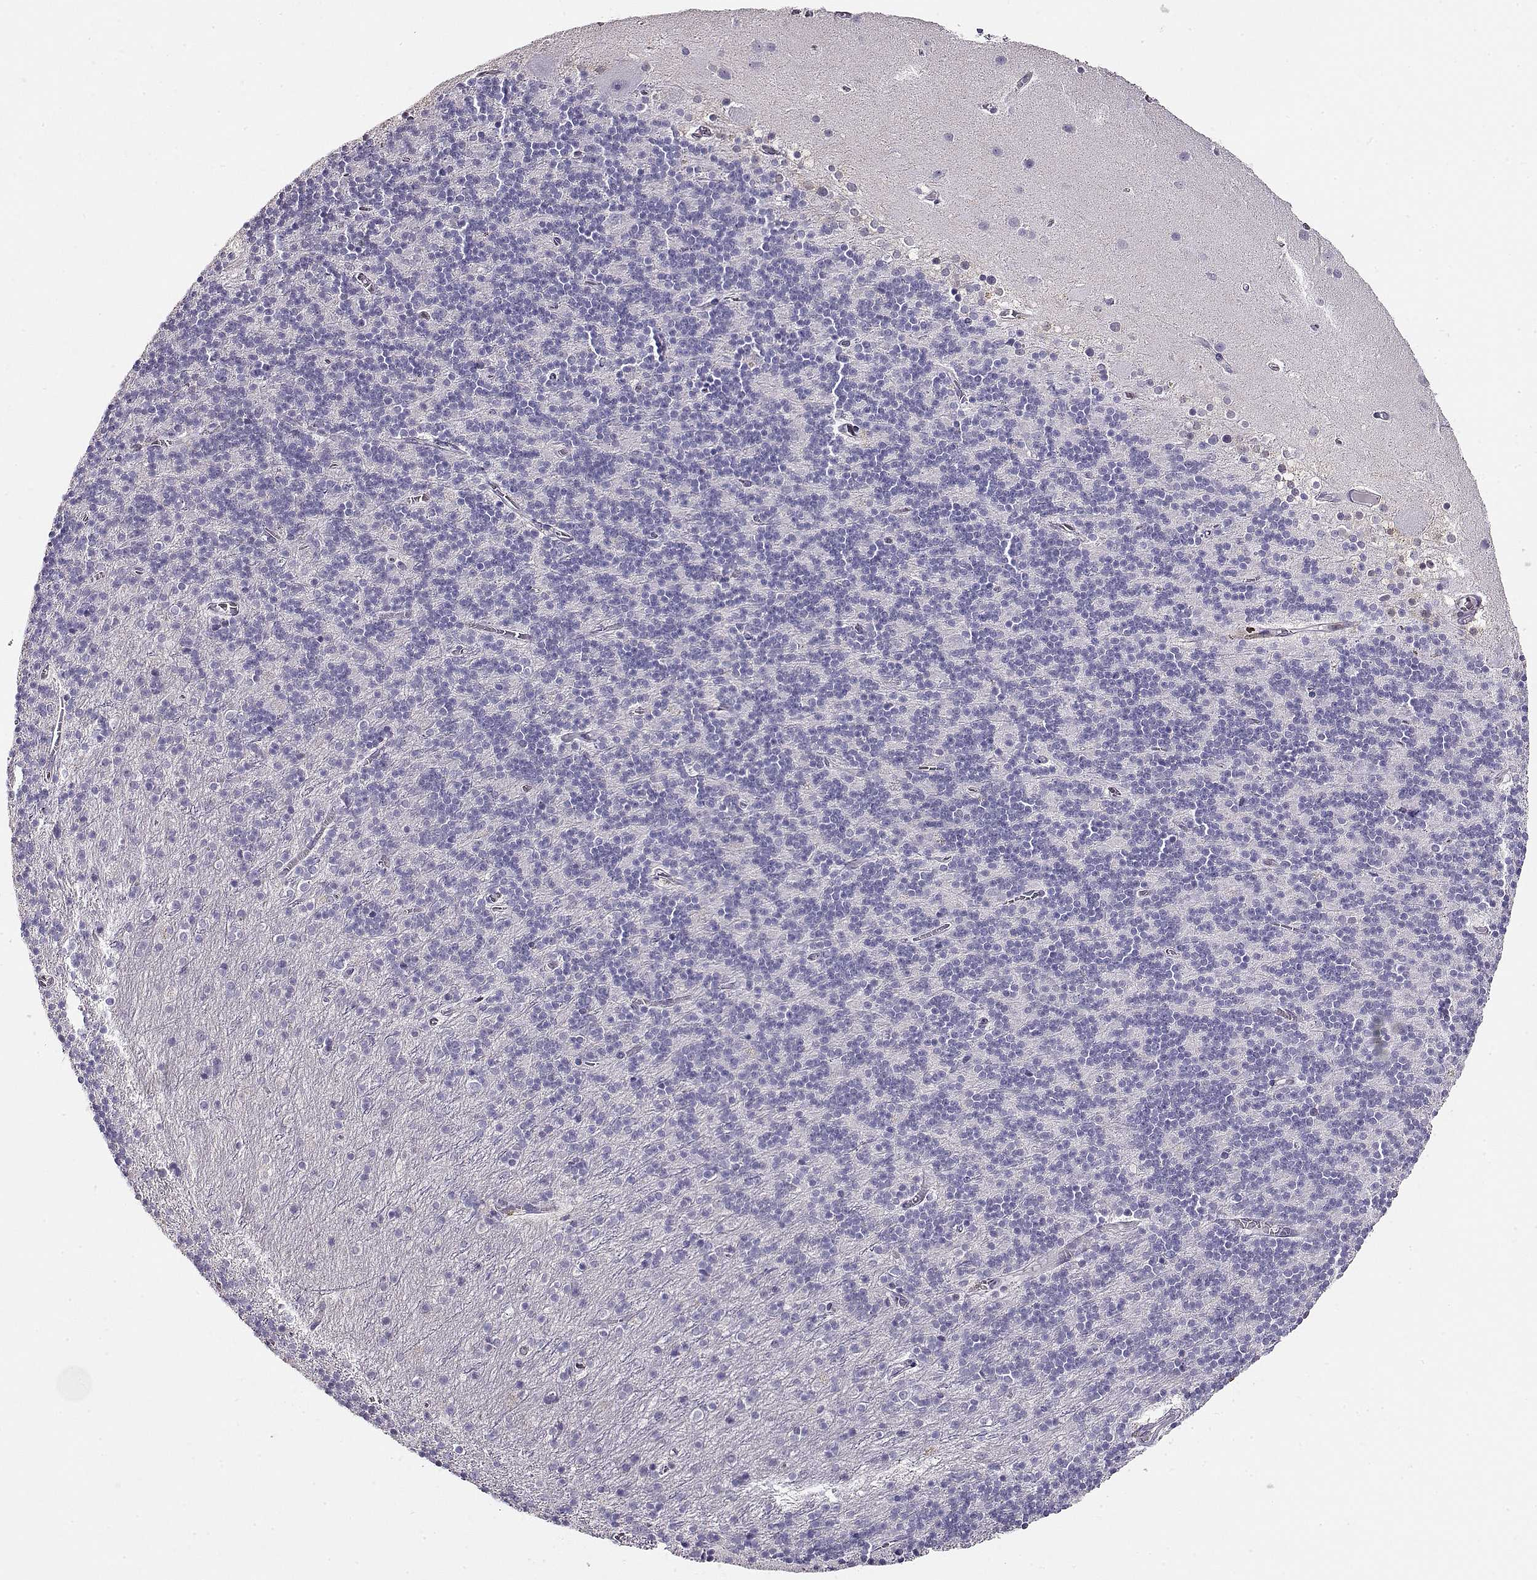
{"staining": {"intensity": "negative", "quantity": "none", "location": "none"}, "tissue": "cerebellum", "cell_type": "Cells in granular layer", "image_type": "normal", "snomed": [{"axis": "morphology", "description": "Normal tissue, NOS"}, {"axis": "topography", "description": "Cerebellum"}], "caption": "Immunohistochemistry photomicrograph of benign cerebellum: human cerebellum stained with DAB (3,3'-diaminobenzidine) displays no significant protein staining in cells in granular layer. (Stains: DAB immunohistochemistry with hematoxylin counter stain, Microscopy: brightfield microscopy at high magnification).", "gene": "CCR8", "patient": {"sex": "male", "age": 70}}